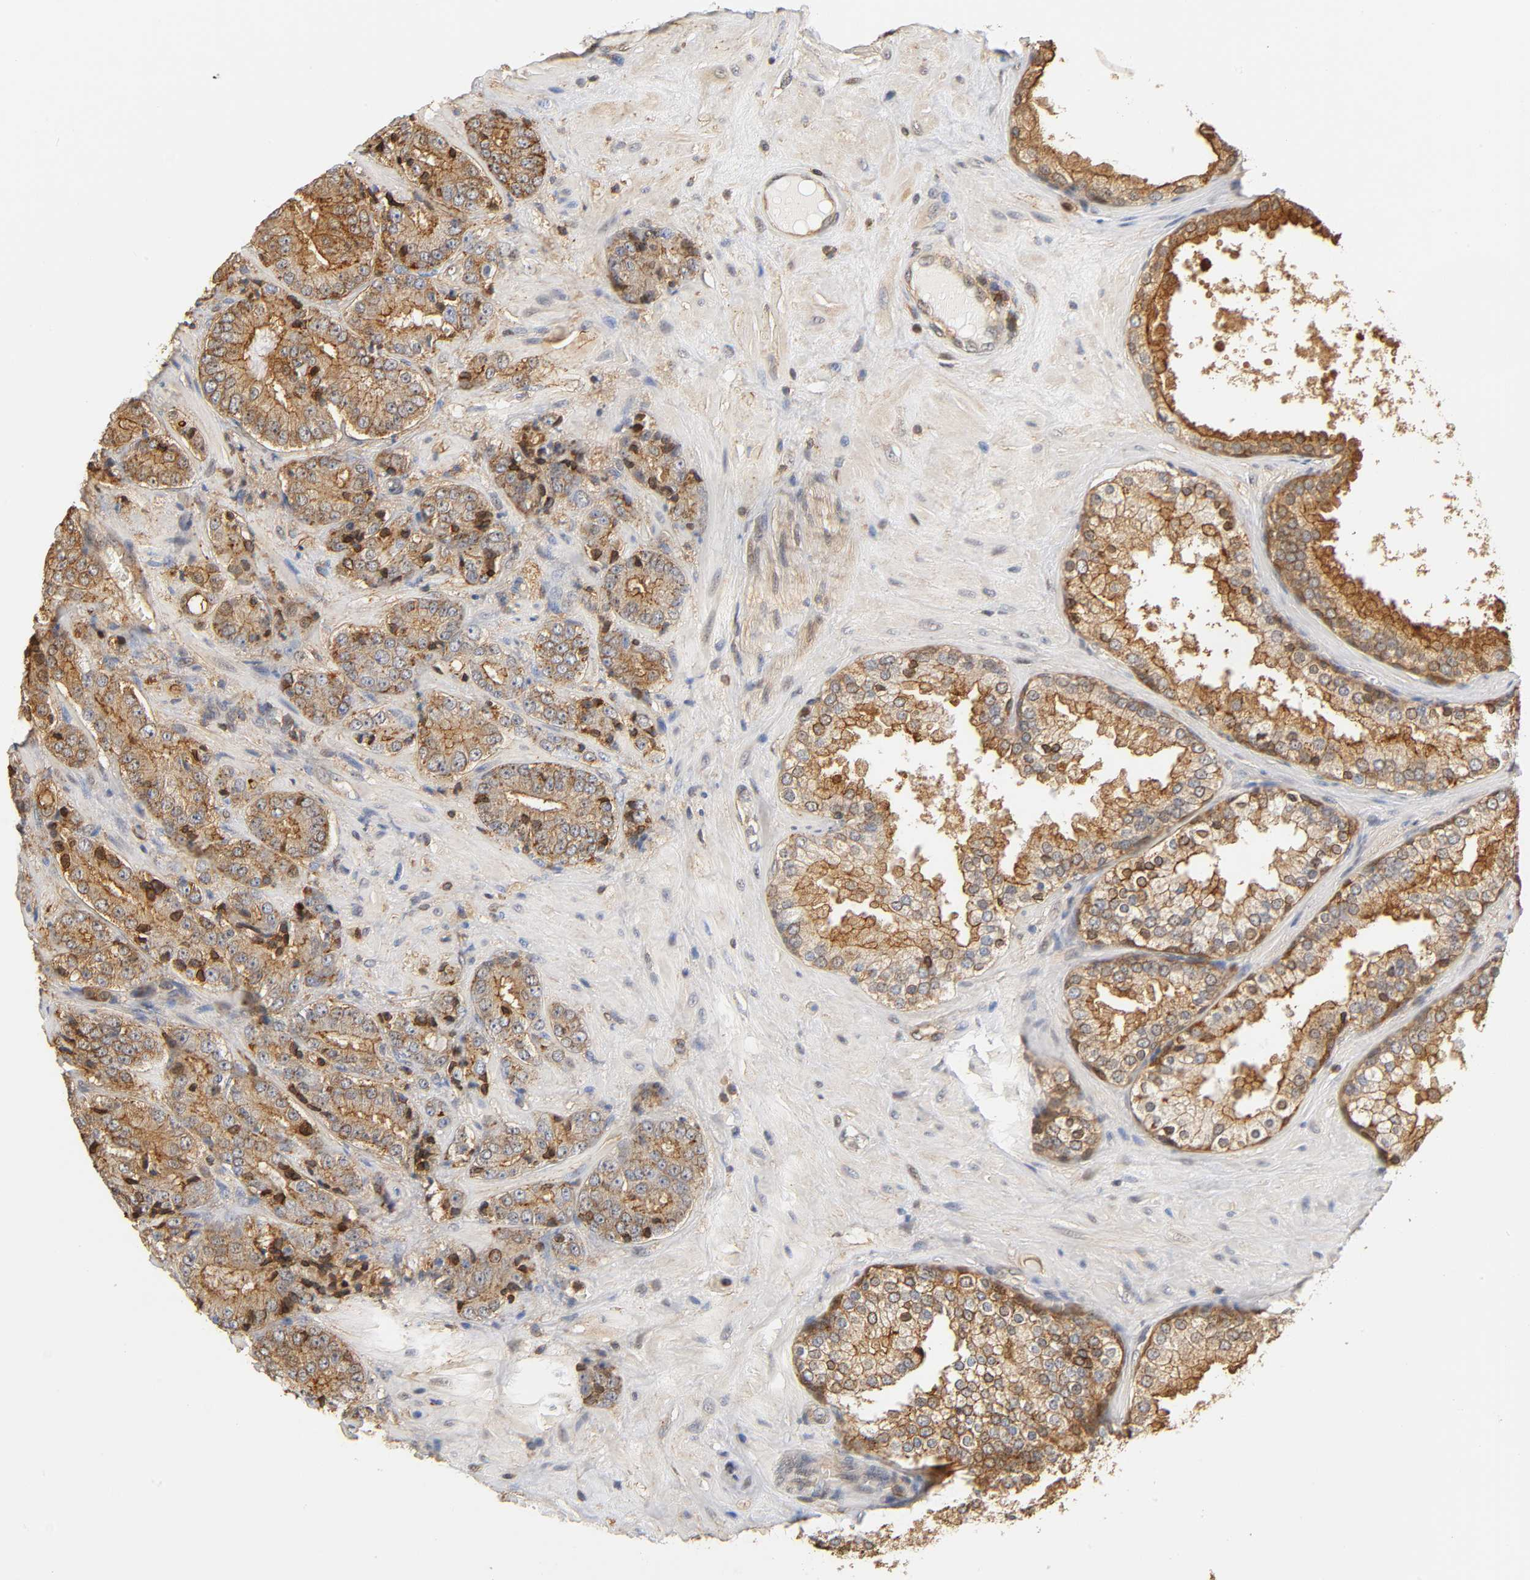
{"staining": {"intensity": "moderate", "quantity": "25%-75%", "location": "cytoplasmic/membranous,nuclear"}, "tissue": "prostate cancer", "cell_type": "Tumor cells", "image_type": "cancer", "snomed": [{"axis": "morphology", "description": "Adenocarcinoma, High grade"}, {"axis": "topography", "description": "Prostate"}], "caption": "An immunohistochemistry (IHC) photomicrograph of tumor tissue is shown. Protein staining in brown labels moderate cytoplasmic/membranous and nuclear positivity in high-grade adenocarcinoma (prostate) within tumor cells.", "gene": "ANXA11", "patient": {"sex": "male", "age": 70}}